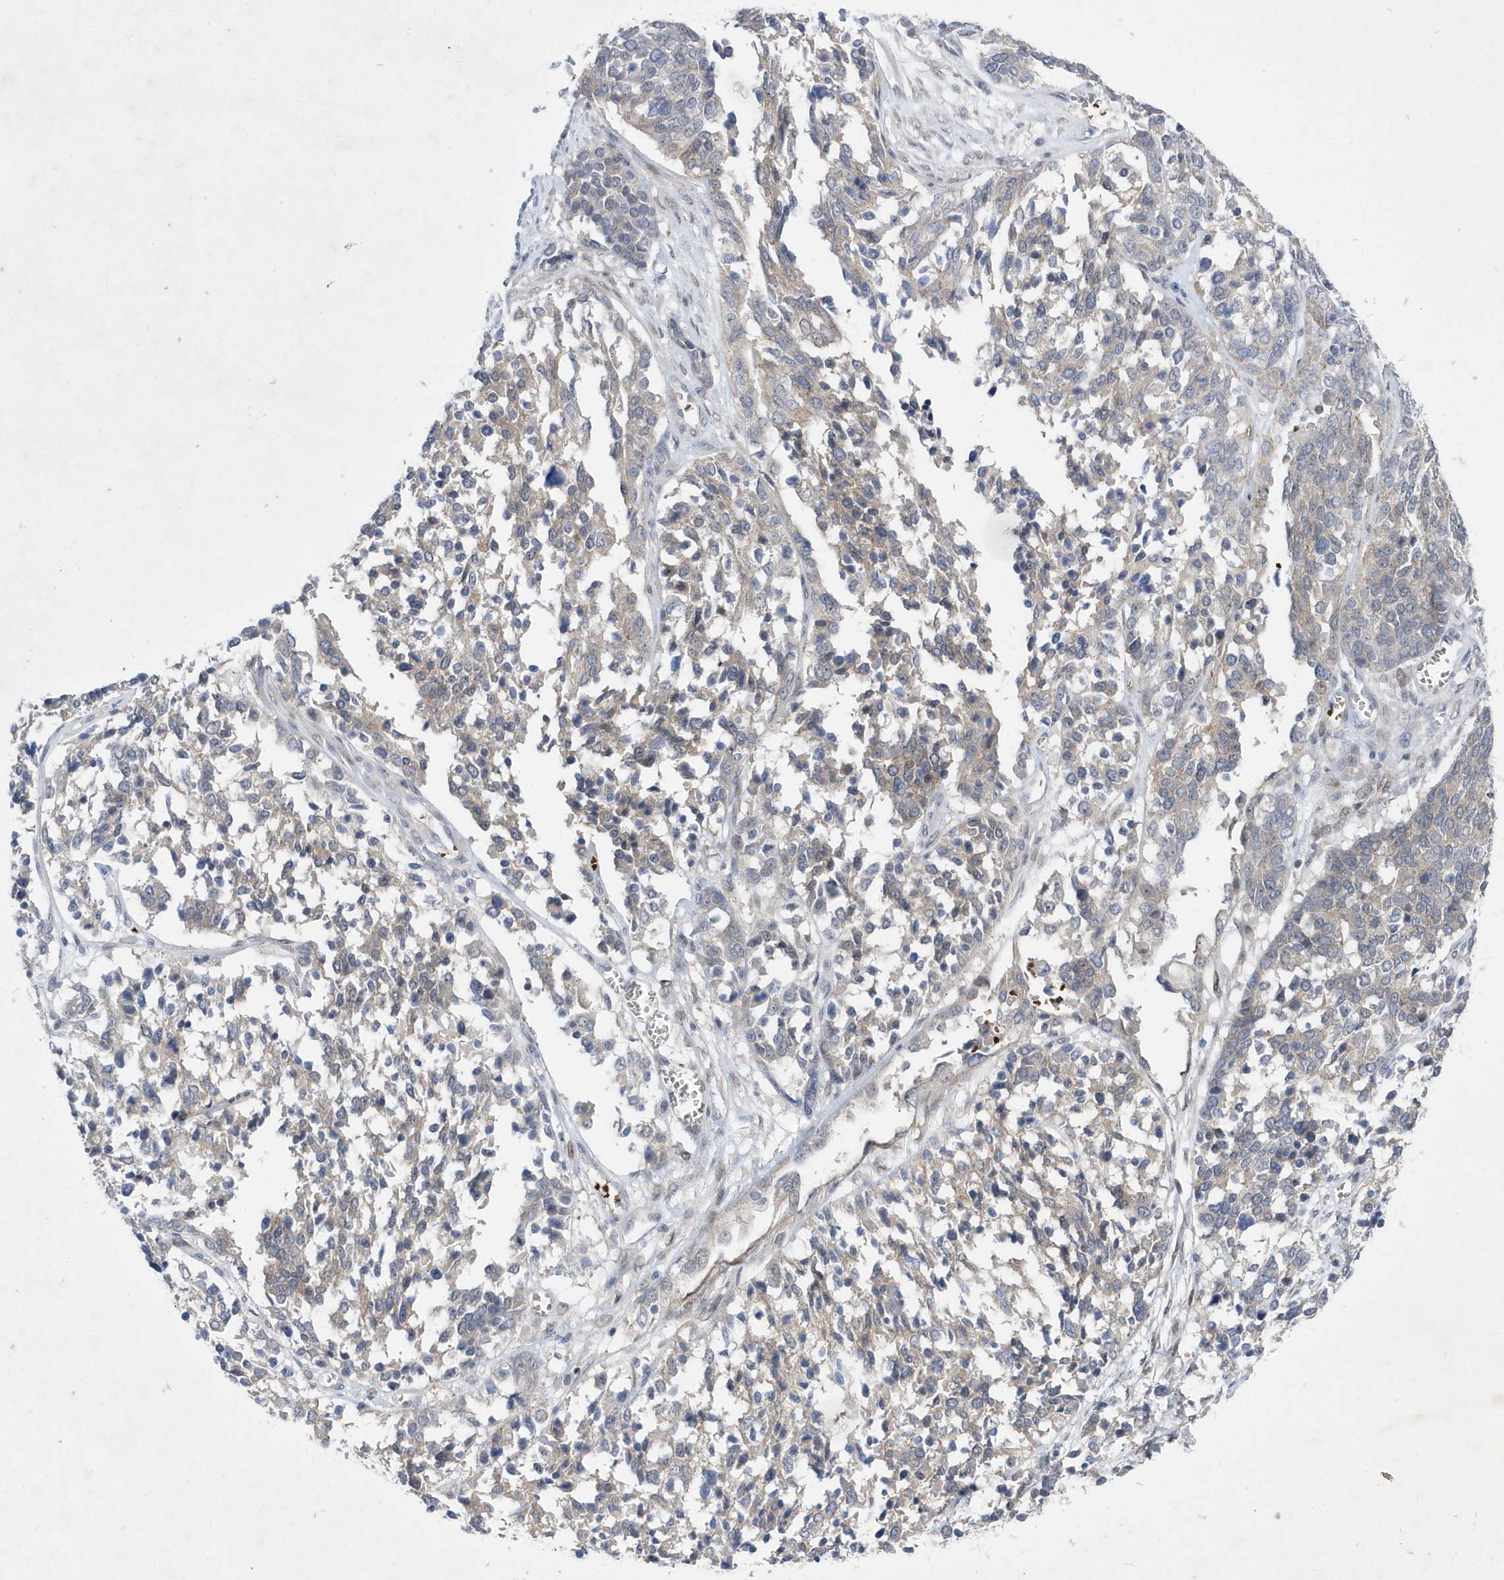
{"staining": {"intensity": "weak", "quantity": "25%-75%", "location": "cytoplasmic/membranous"}, "tissue": "ovarian cancer", "cell_type": "Tumor cells", "image_type": "cancer", "snomed": [{"axis": "morphology", "description": "Cystadenocarcinoma, serous, NOS"}, {"axis": "topography", "description": "Ovary"}], "caption": "A micrograph of human ovarian serous cystadenocarcinoma stained for a protein shows weak cytoplasmic/membranous brown staining in tumor cells.", "gene": "ZNF875", "patient": {"sex": "female", "age": 44}}